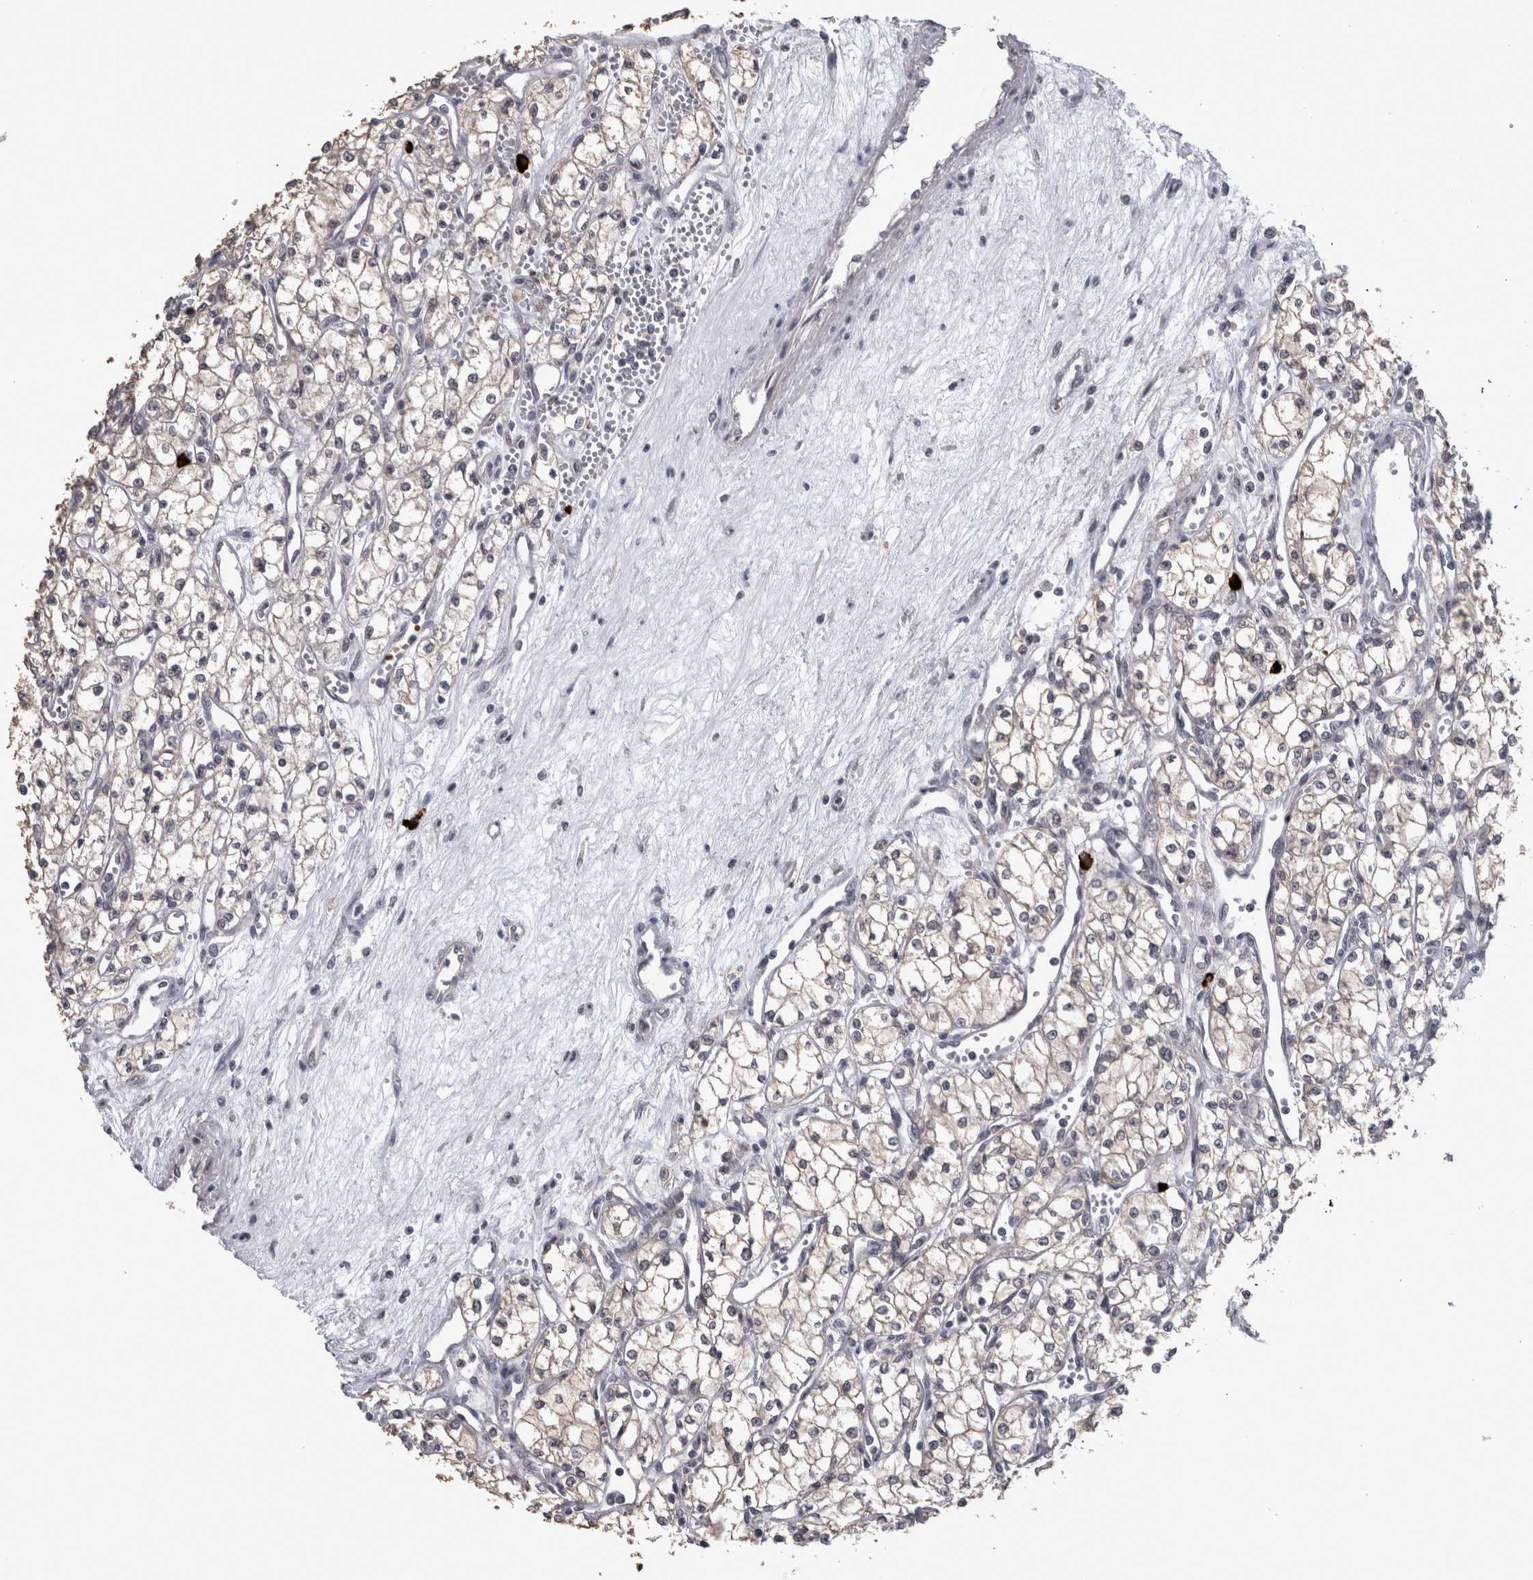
{"staining": {"intensity": "negative", "quantity": "none", "location": "none"}, "tissue": "renal cancer", "cell_type": "Tumor cells", "image_type": "cancer", "snomed": [{"axis": "morphology", "description": "Adenocarcinoma, NOS"}, {"axis": "topography", "description": "Kidney"}], "caption": "The micrograph exhibits no staining of tumor cells in renal cancer (adenocarcinoma). Nuclei are stained in blue.", "gene": "PEBP4", "patient": {"sex": "male", "age": 59}}